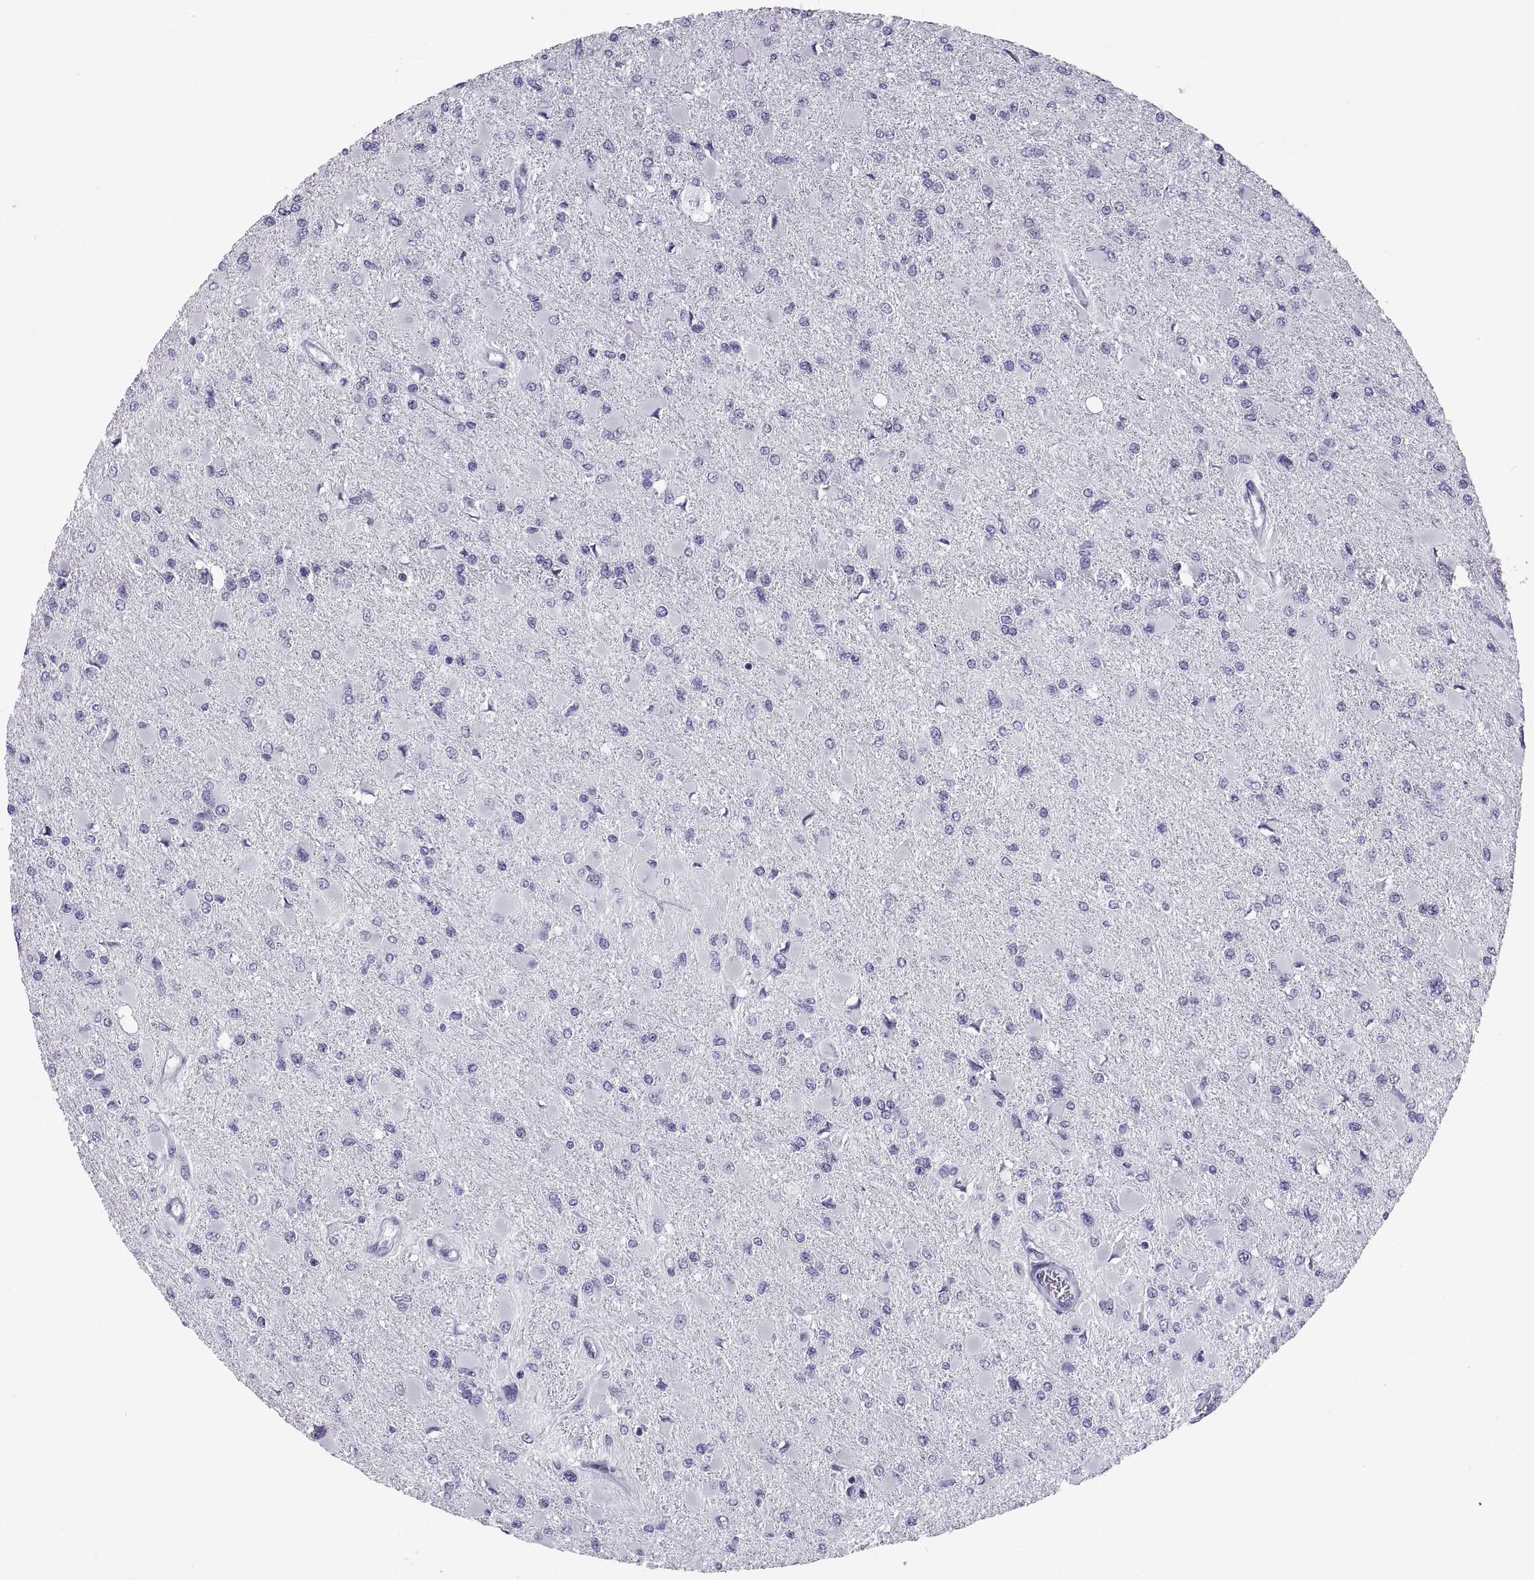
{"staining": {"intensity": "negative", "quantity": "none", "location": "none"}, "tissue": "glioma", "cell_type": "Tumor cells", "image_type": "cancer", "snomed": [{"axis": "morphology", "description": "Glioma, malignant, High grade"}, {"axis": "topography", "description": "Cerebral cortex"}], "caption": "Glioma was stained to show a protein in brown. There is no significant staining in tumor cells.", "gene": "CT47A10", "patient": {"sex": "female", "age": 36}}